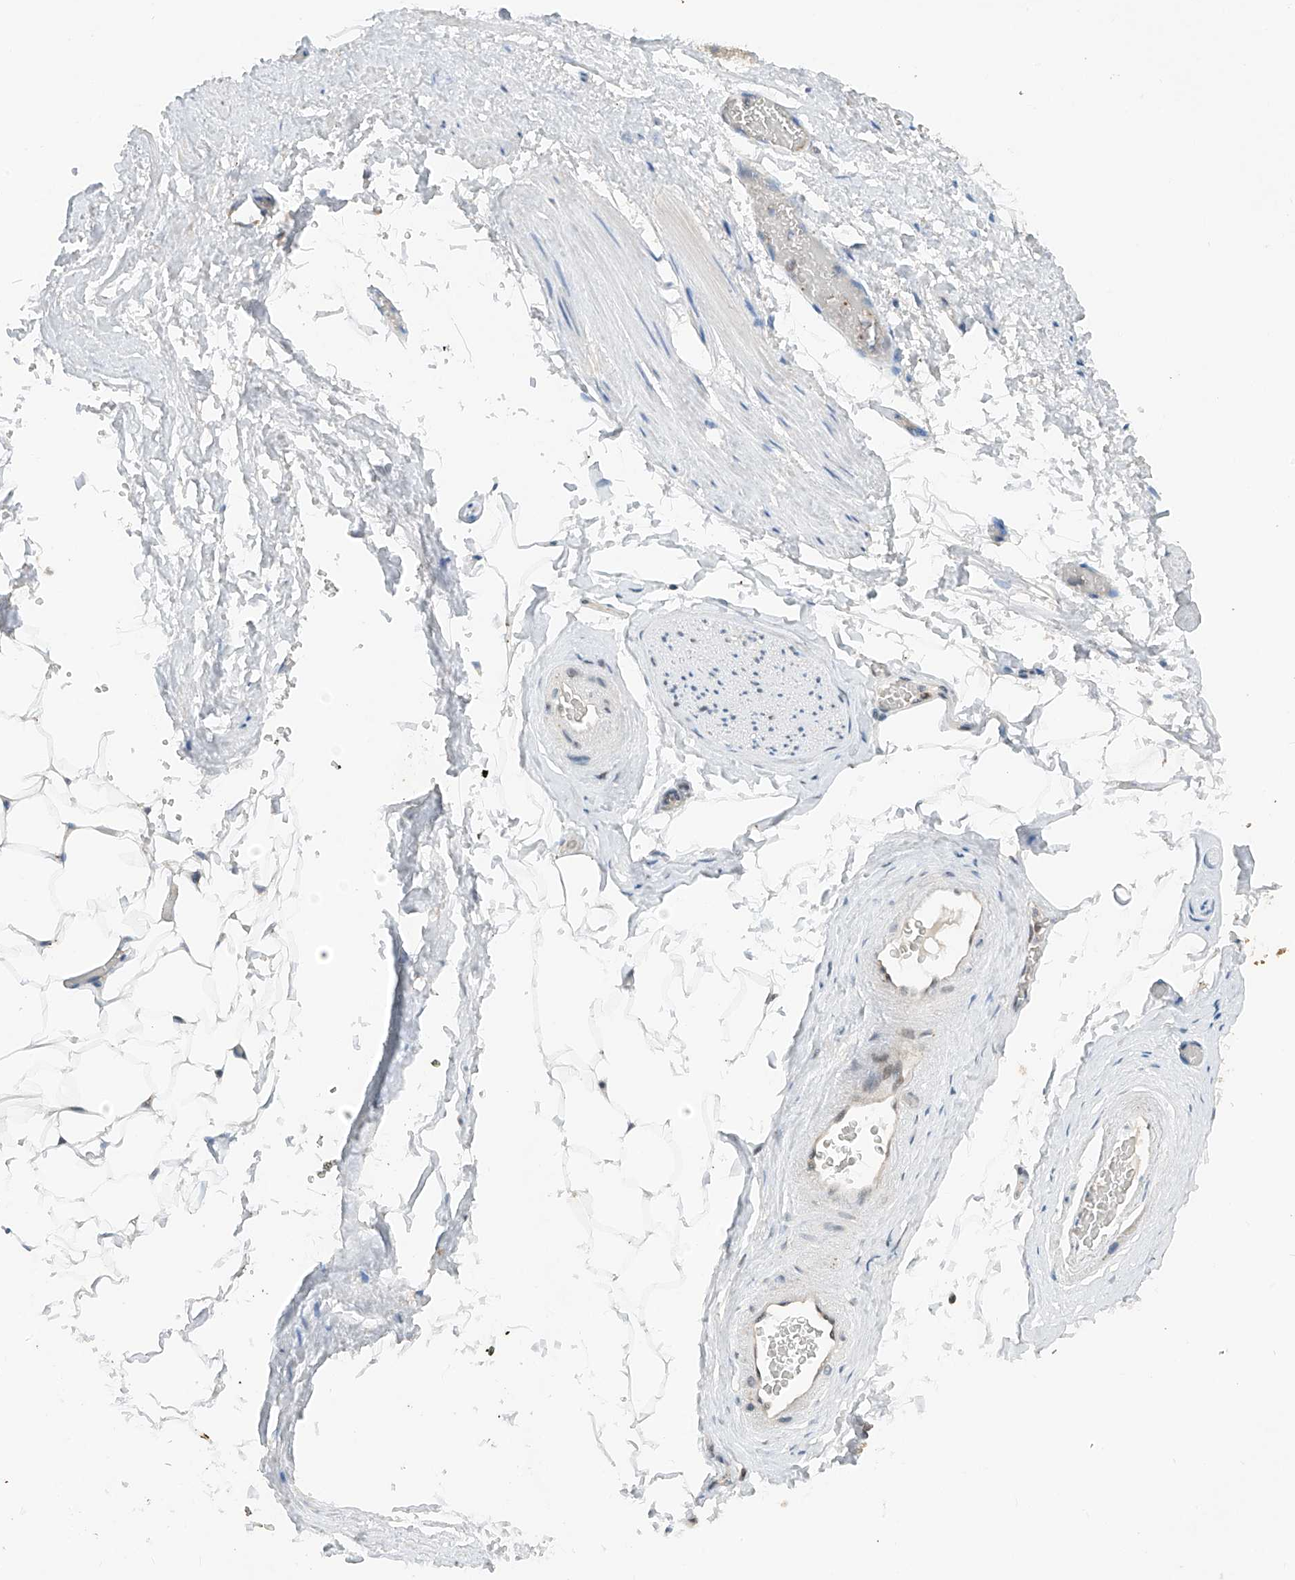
{"staining": {"intensity": "moderate", "quantity": "25%-75%", "location": "cytoplasmic/membranous,nuclear"}, "tissue": "soft tissue", "cell_type": "Chondrocytes", "image_type": "normal", "snomed": [{"axis": "morphology", "description": "Normal tissue, NOS"}, {"axis": "morphology", "description": "Adenocarcinoma, Low grade"}, {"axis": "topography", "description": "Prostate"}, {"axis": "topography", "description": "Peripheral nerve tissue"}], "caption": "Human soft tissue stained for a protein (brown) demonstrates moderate cytoplasmic/membranous,nuclear positive positivity in about 25%-75% of chondrocytes.", "gene": "RPAIN", "patient": {"sex": "male", "age": 63}}